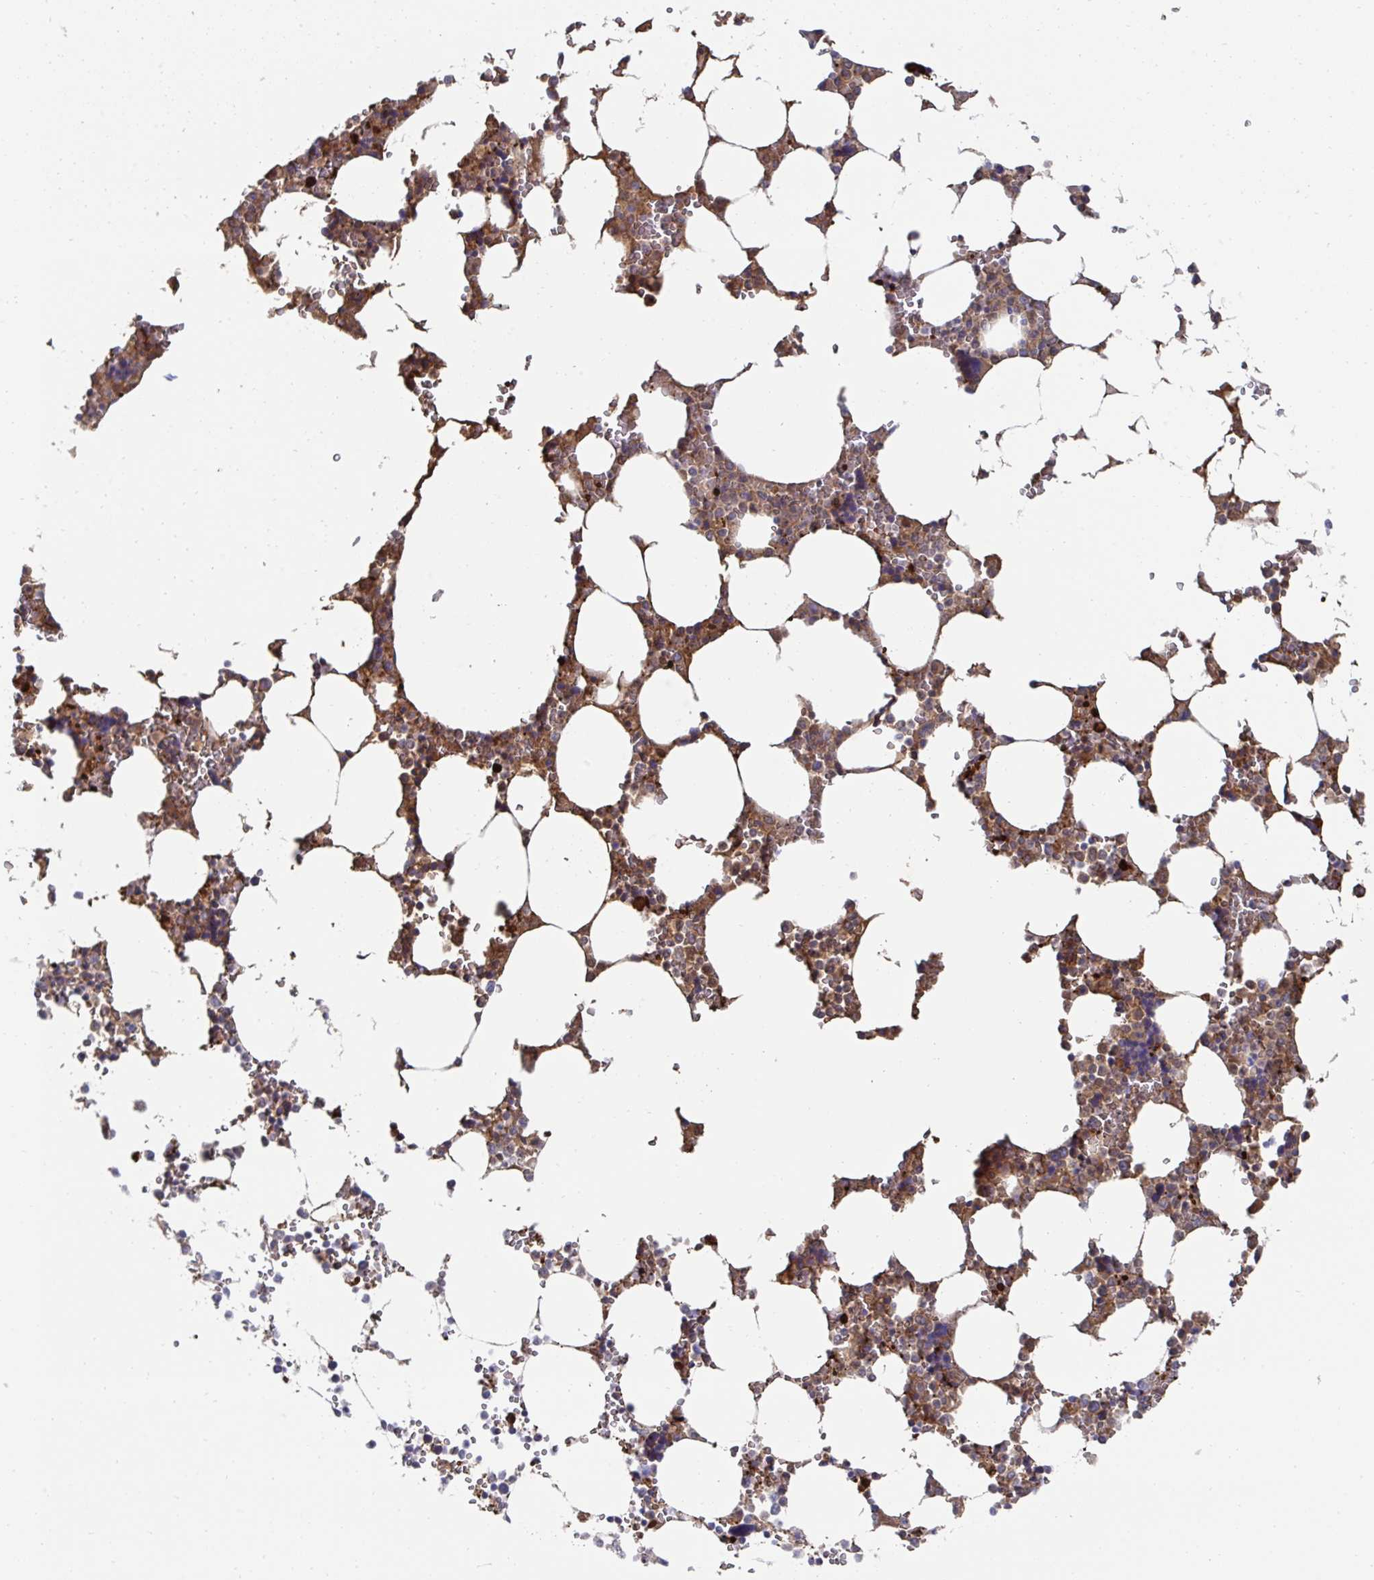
{"staining": {"intensity": "moderate", "quantity": "25%-75%", "location": "cytoplasmic/membranous"}, "tissue": "bone marrow", "cell_type": "Hematopoietic cells", "image_type": "normal", "snomed": [{"axis": "morphology", "description": "Normal tissue, NOS"}, {"axis": "topography", "description": "Bone marrow"}], "caption": "The micrograph exhibits a brown stain indicating the presence of a protein in the cytoplasmic/membranous of hematopoietic cells in bone marrow. Using DAB (3,3'-diaminobenzidine) (brown) and hematoxylin (blue) stains, captured at high magnification using brightfield microscopy.", "gene": "FBXL13", "patient": {"sex": "male", "age": 64}}